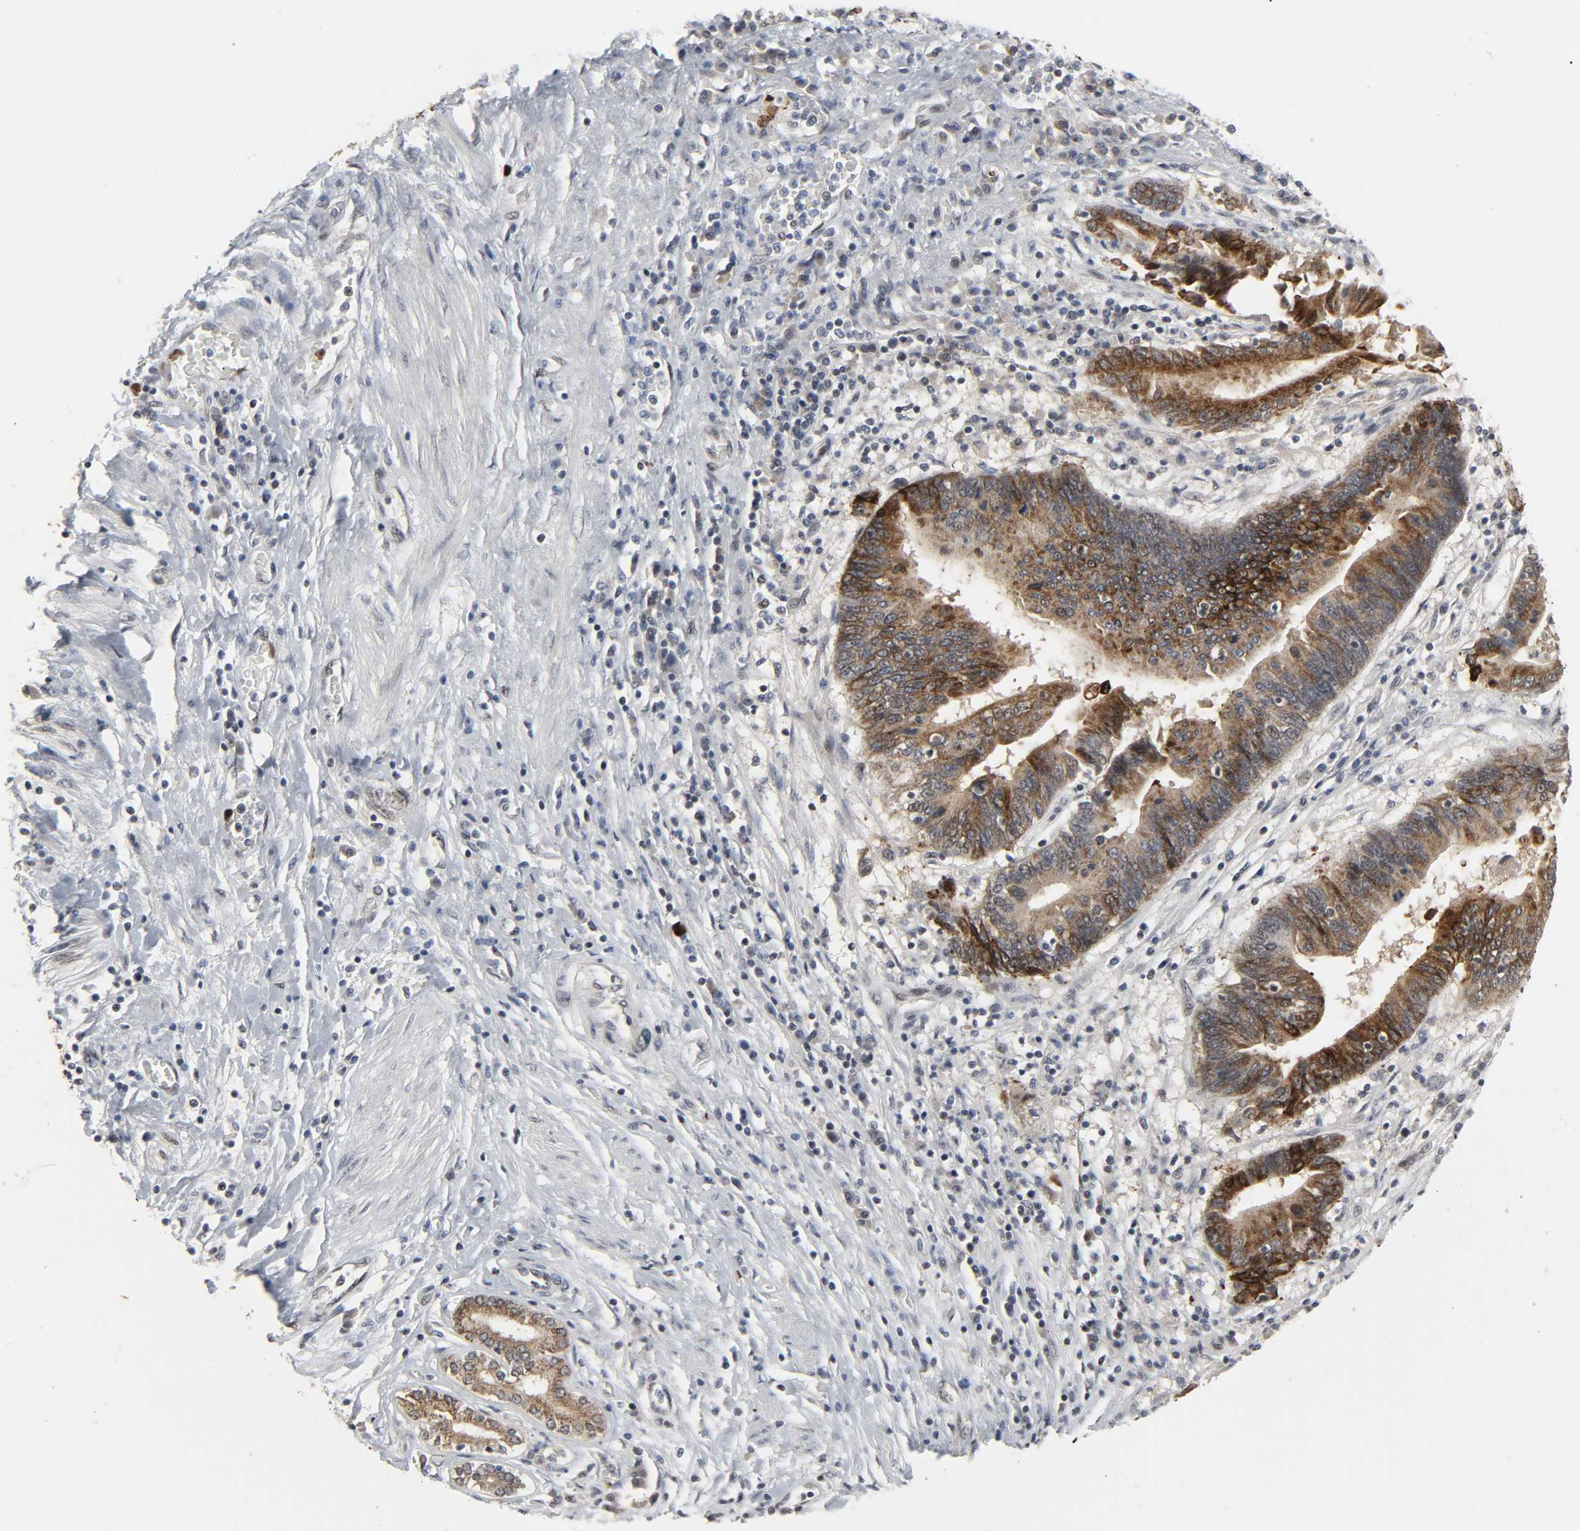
{"staining": {"intensity": "strong", "quantity": ">75%", "location": "cytoplasmic/membranous"}, "tissue": "pancreatic cancer", "cell_type": "Tumor cells", "image_type": "cancer", "snomed": [{"axis": "morphology", "description": "Adenocarcinoma, NOS"}, {"axis": "topography", "description": "Pancreas"}], "caption": "Immunohistochemistry (IHC) (DAB) staining of human pancreatic cancer shows strong cytoplasmic/membranous protein staining in about >75% of tumor cells. (DAB = brown stain, brightfield microscopy at high magnification).", "gene": "MUC1", "patient": {"sex": "female", "age": 48}}